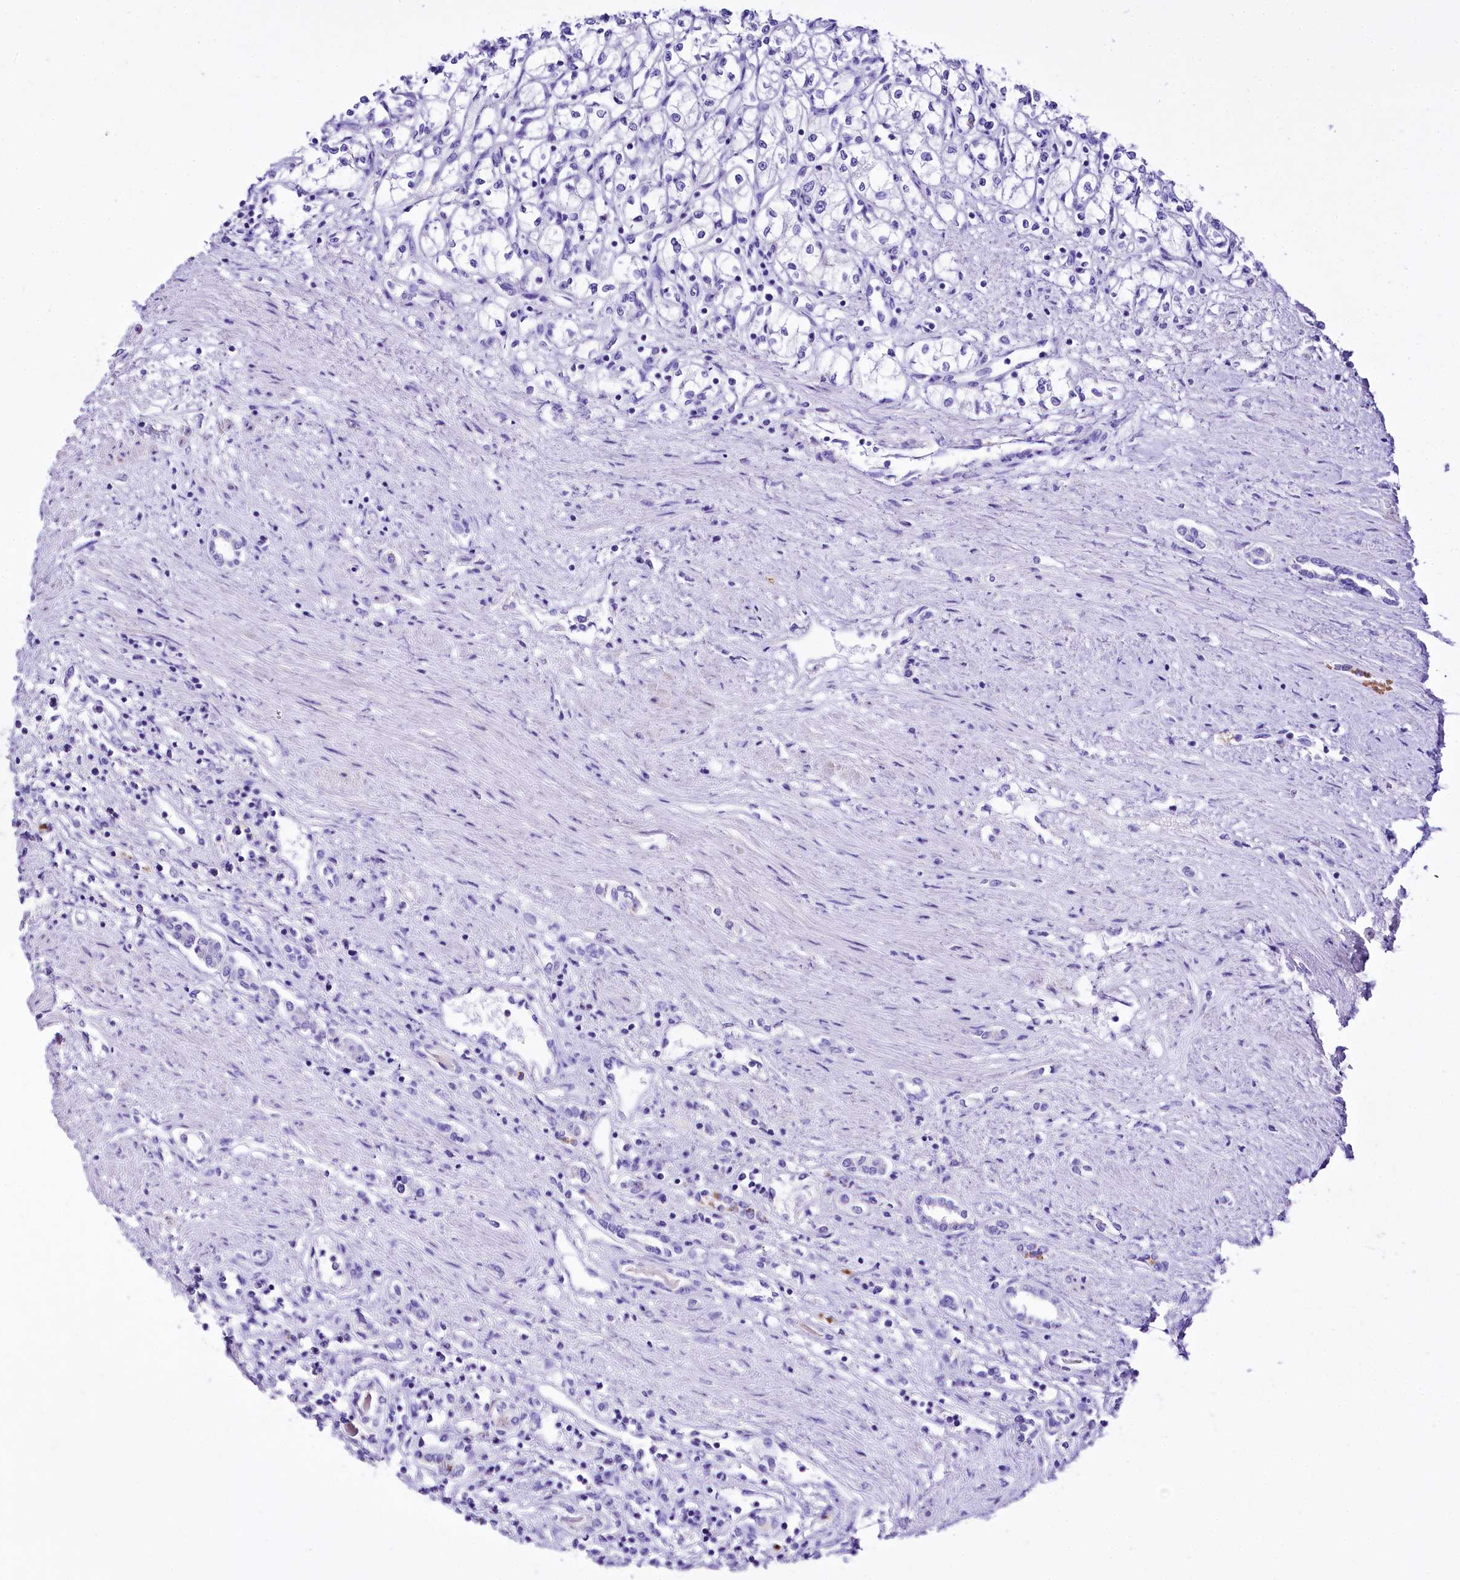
{"staining": {"intensity": "negative", "quantity": "none", "location": "none"}, "tissue": "renal cancer", "cell_type": "Tumor cells", "image_type": "cancer", "snomed": [{"axis": "morphology", "description": "Adenocarcinoma, NOS"}, {"axis": "topography", "description": "Kidney"}], "caption": "Immunohistochemistry photomicrograph of renal cancer (adenocarcinoma) stained for a protein (brown), which demonstrates no expression in tumor cells.", "gene": "A2ML1", "patient": {"sex": "male", "age": 59}}